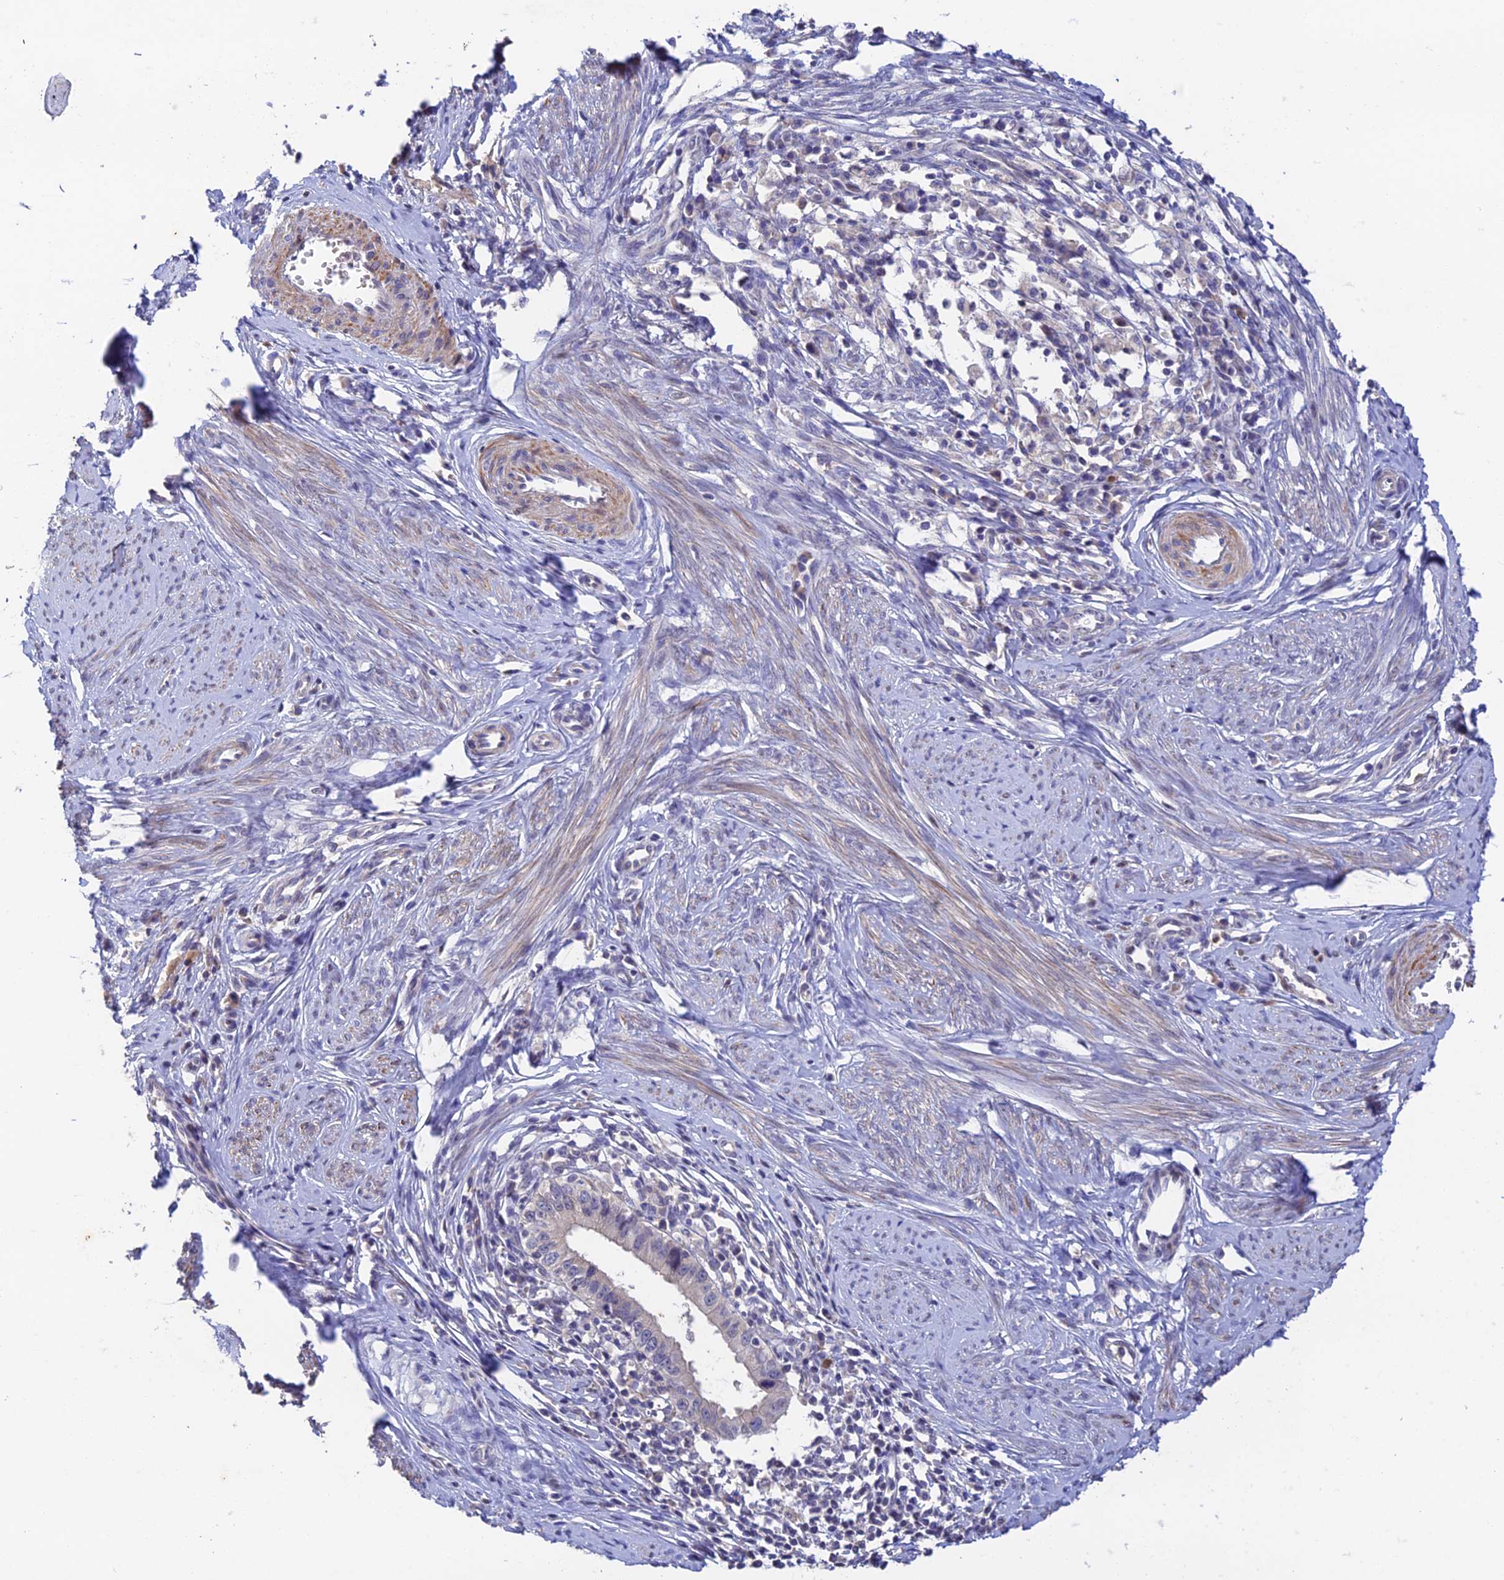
{"staining": {"intensity": "negative", "quantity": "none", "location": "none"}, "tissue": "cervical cancer", "cell_type": "Tumor cells", "image_type": "cancer", "snomed": [{"axis": "morphology", "description": "Adenocarcinoma, NOS"}, {"axis": "topography", "description": "Cervix"}], "caption": "IHC histopathology image of neoplastic tissue: cervical cancer stained with DAB demonstrates no significant protein staining in tumor cells.", "gene": "CWH43", "patient": {"sex": "female", "age": 36}}